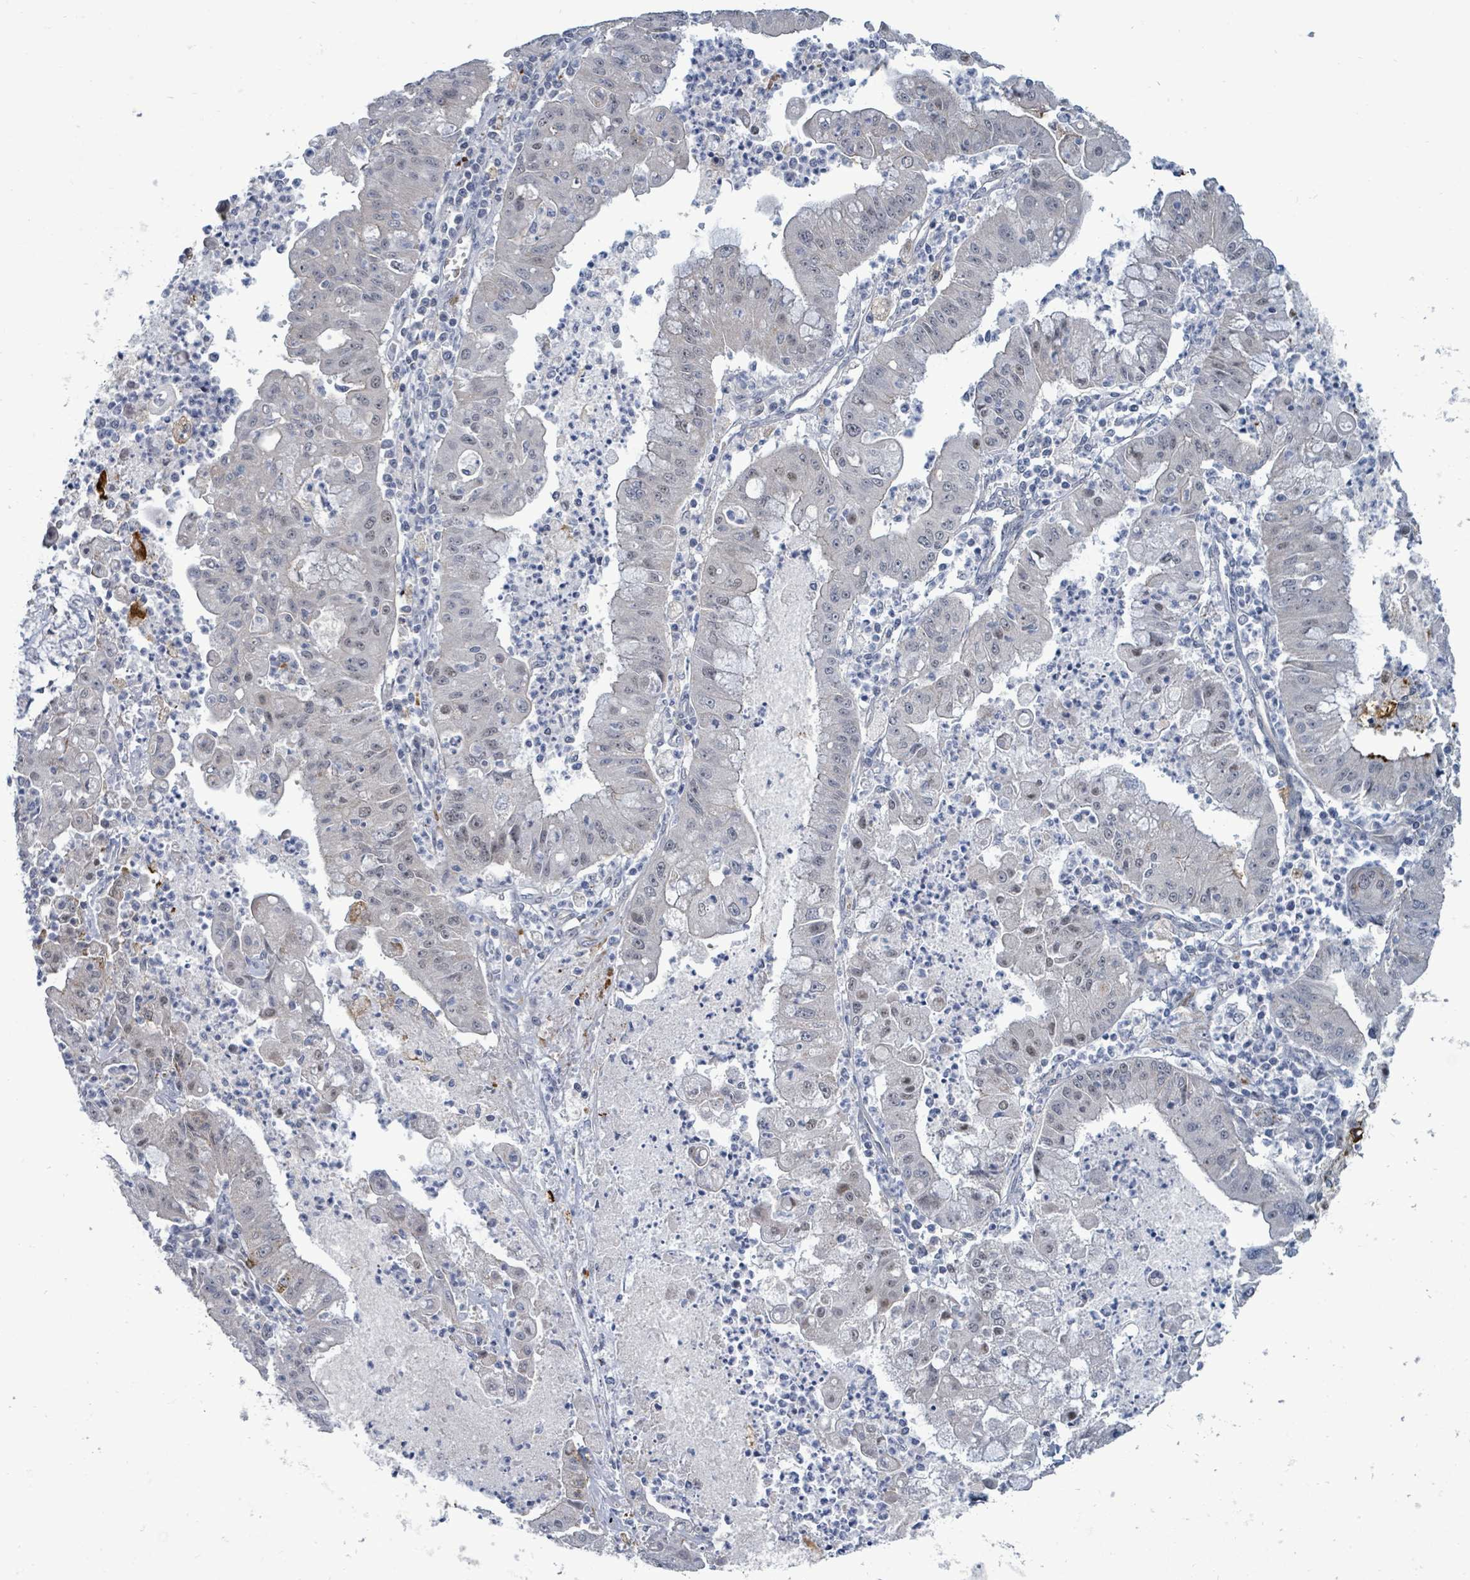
{"staining": {"intensity": "weak", "quantity": "<25%", "location": "nuclear"}, "tissue": "ovarian cancer", "cell_type": "Tumor cells", "image_type": "cancer", "snomed": [{"axis": "morphology", "description": "Cystadenocarcinoma, mucinous, NOS"}, {"axis": "topography", "description": "Ovary"}], "caption": "A high-resolution photomicrograph shows immunohistochemistry staining of ovarian cancer, which demonstrates no significant positivity in tumor cells.", "gene": "TRDMT1", "patient": {"sex": "female", "age": 70}}